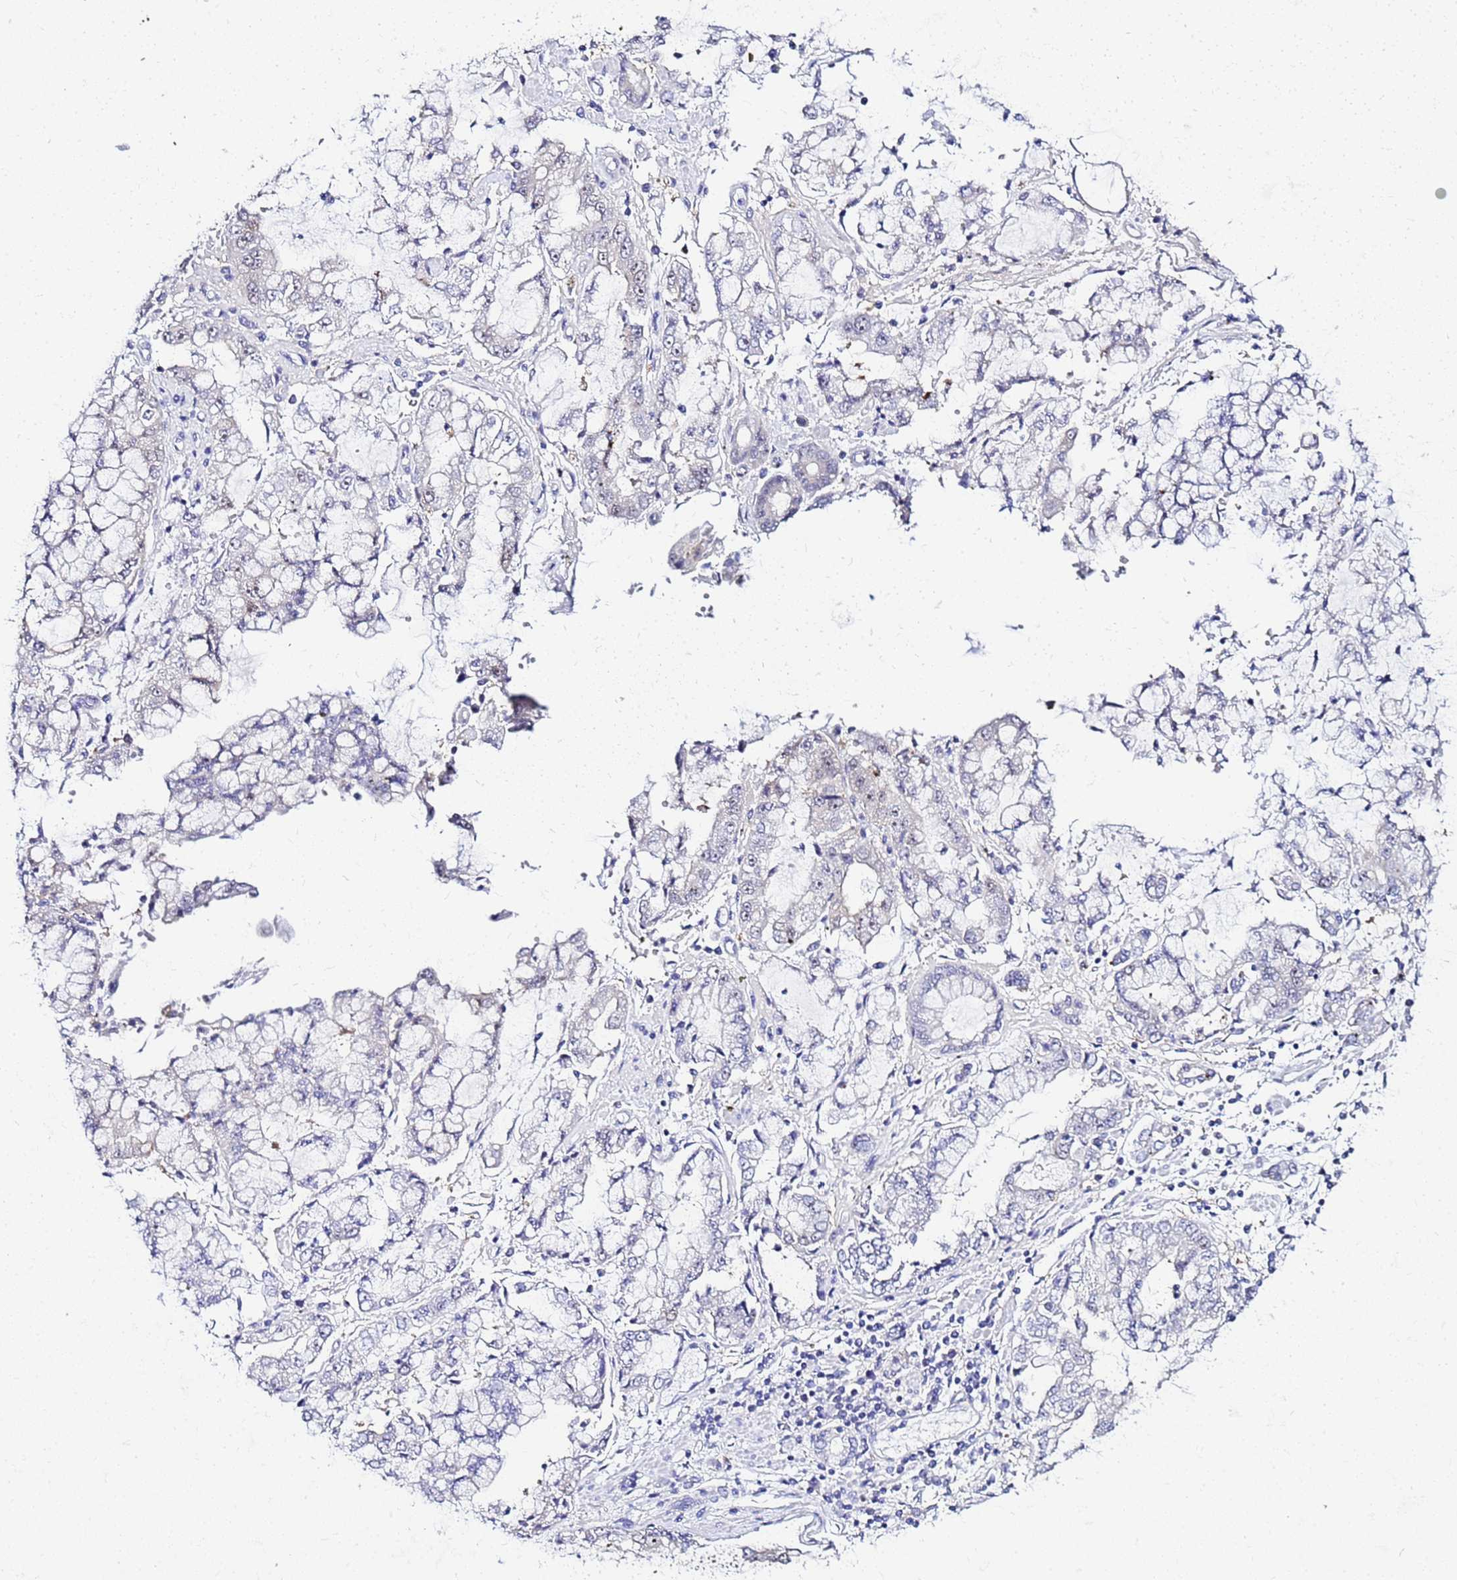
{"staining": {"intensity": "negative", "quantity": "none", "location": "none"}, "tissue": "stomach cancer", "cell_type": "Tumor cells", "image_type": "cancer", "snomed": [{"axis": "morphology", "description": "Adenocarcinoma, NOS"}, {"axis": "topography", "description": "Stomach"}], "caption": "Immunohistochemistry histopathology image of stomach adenocarcinoma stained for a protein (brown), which exhibits no expression in tumor cells. (DAB (3,3'-diaminobenzidine) immunohistochemistry (IHC) with hematoxylin counter stain).", "gene": "ACTL6B", "patient": {"sex": "male", "age": 76}}